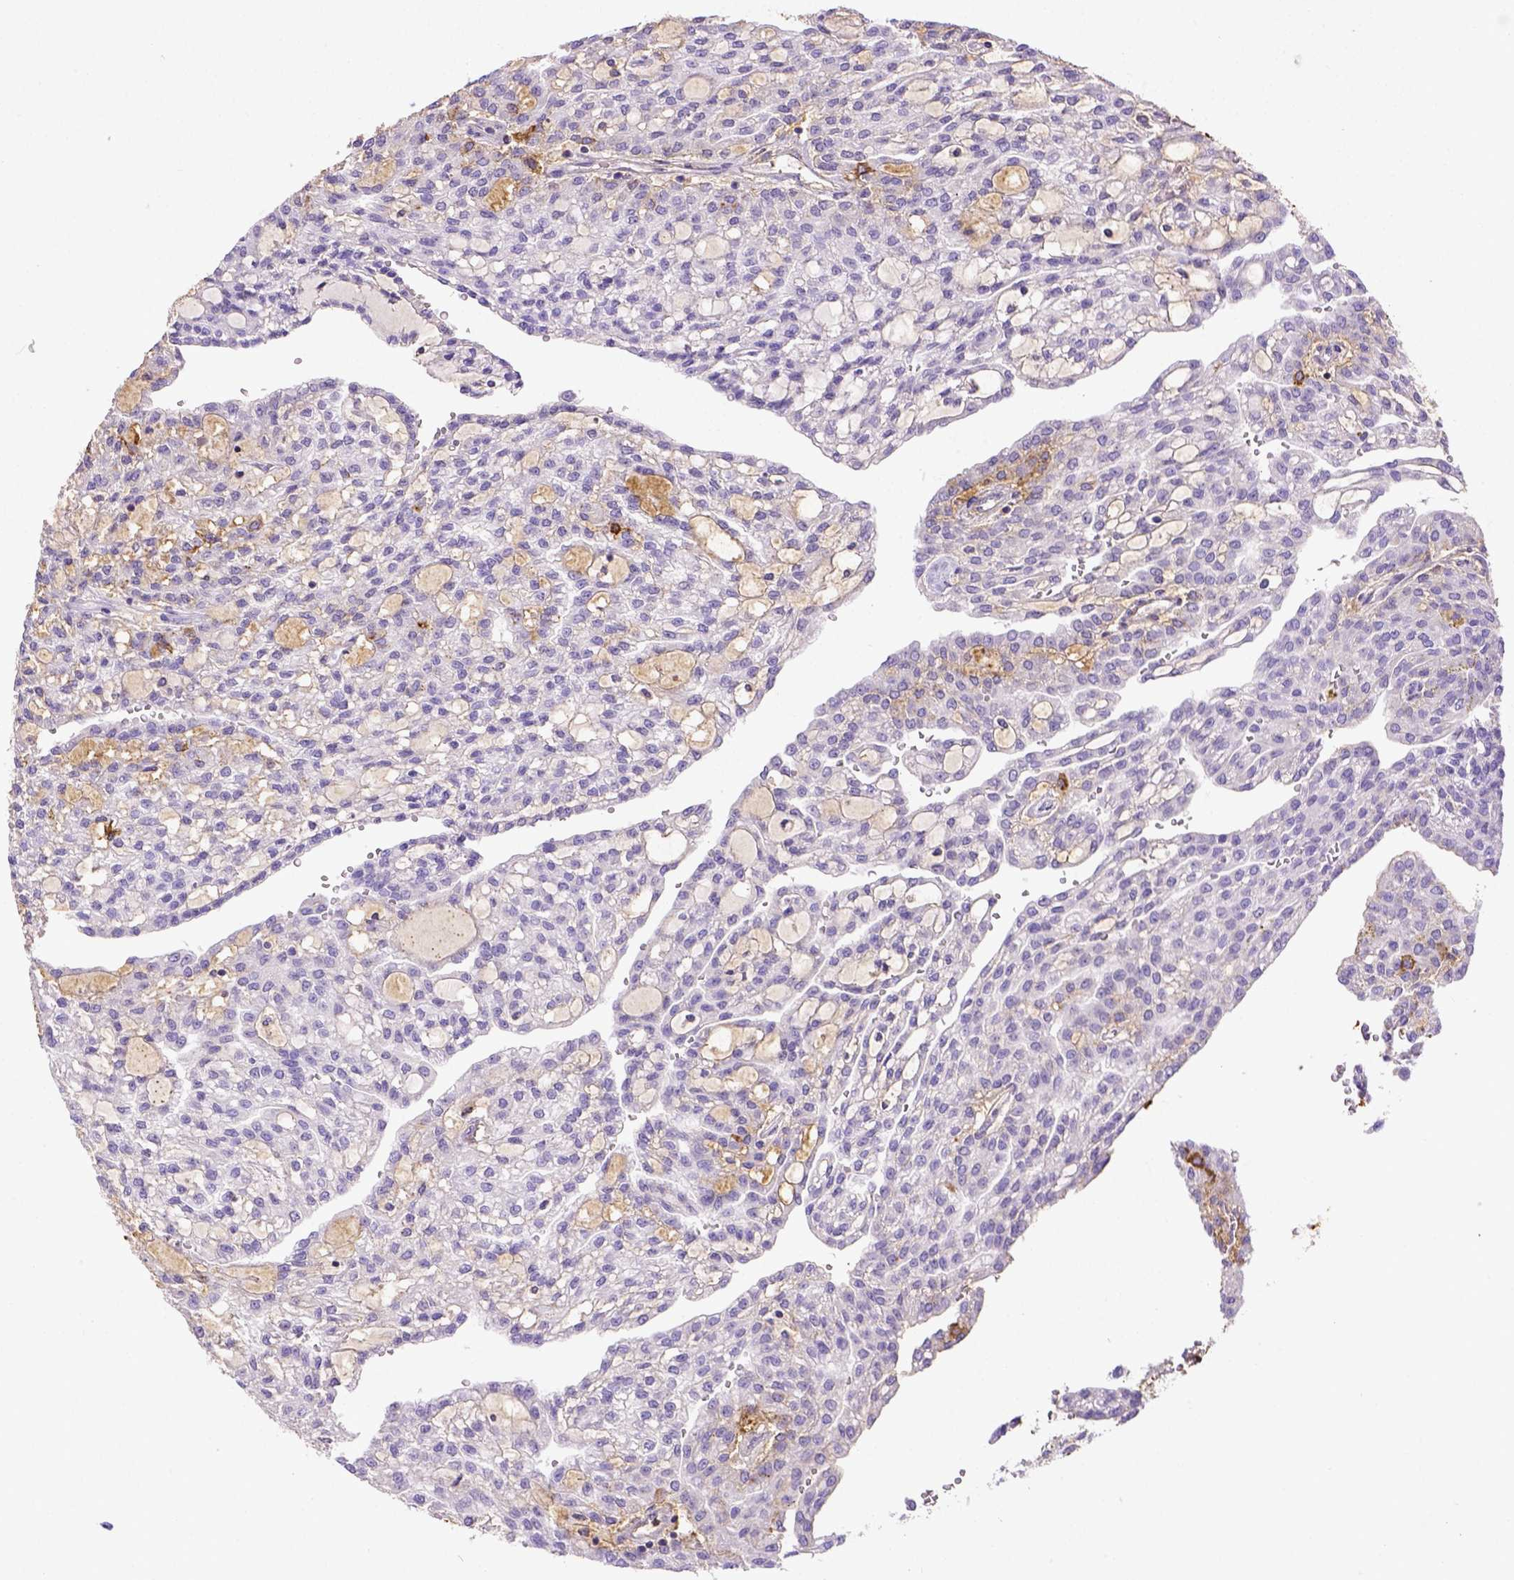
{"staining": {"intensity": "negative", "quantity": "none", "location": "none"}, "tissue": "renal cancer", "cell_type": "Tumor cells", "image_type": "cancer", "snomed": [{"axis": "morphology", "description": "Adenocarcinoma, NOS"}, {"axis": "topography", "description": "Kidney"}], "caption": "Tumor cells are negative for brown protein staining in renal cancer (adenocarcinoma).", "gene": "B3GAT1", "patient": {"sex": "male", "age": 63}}